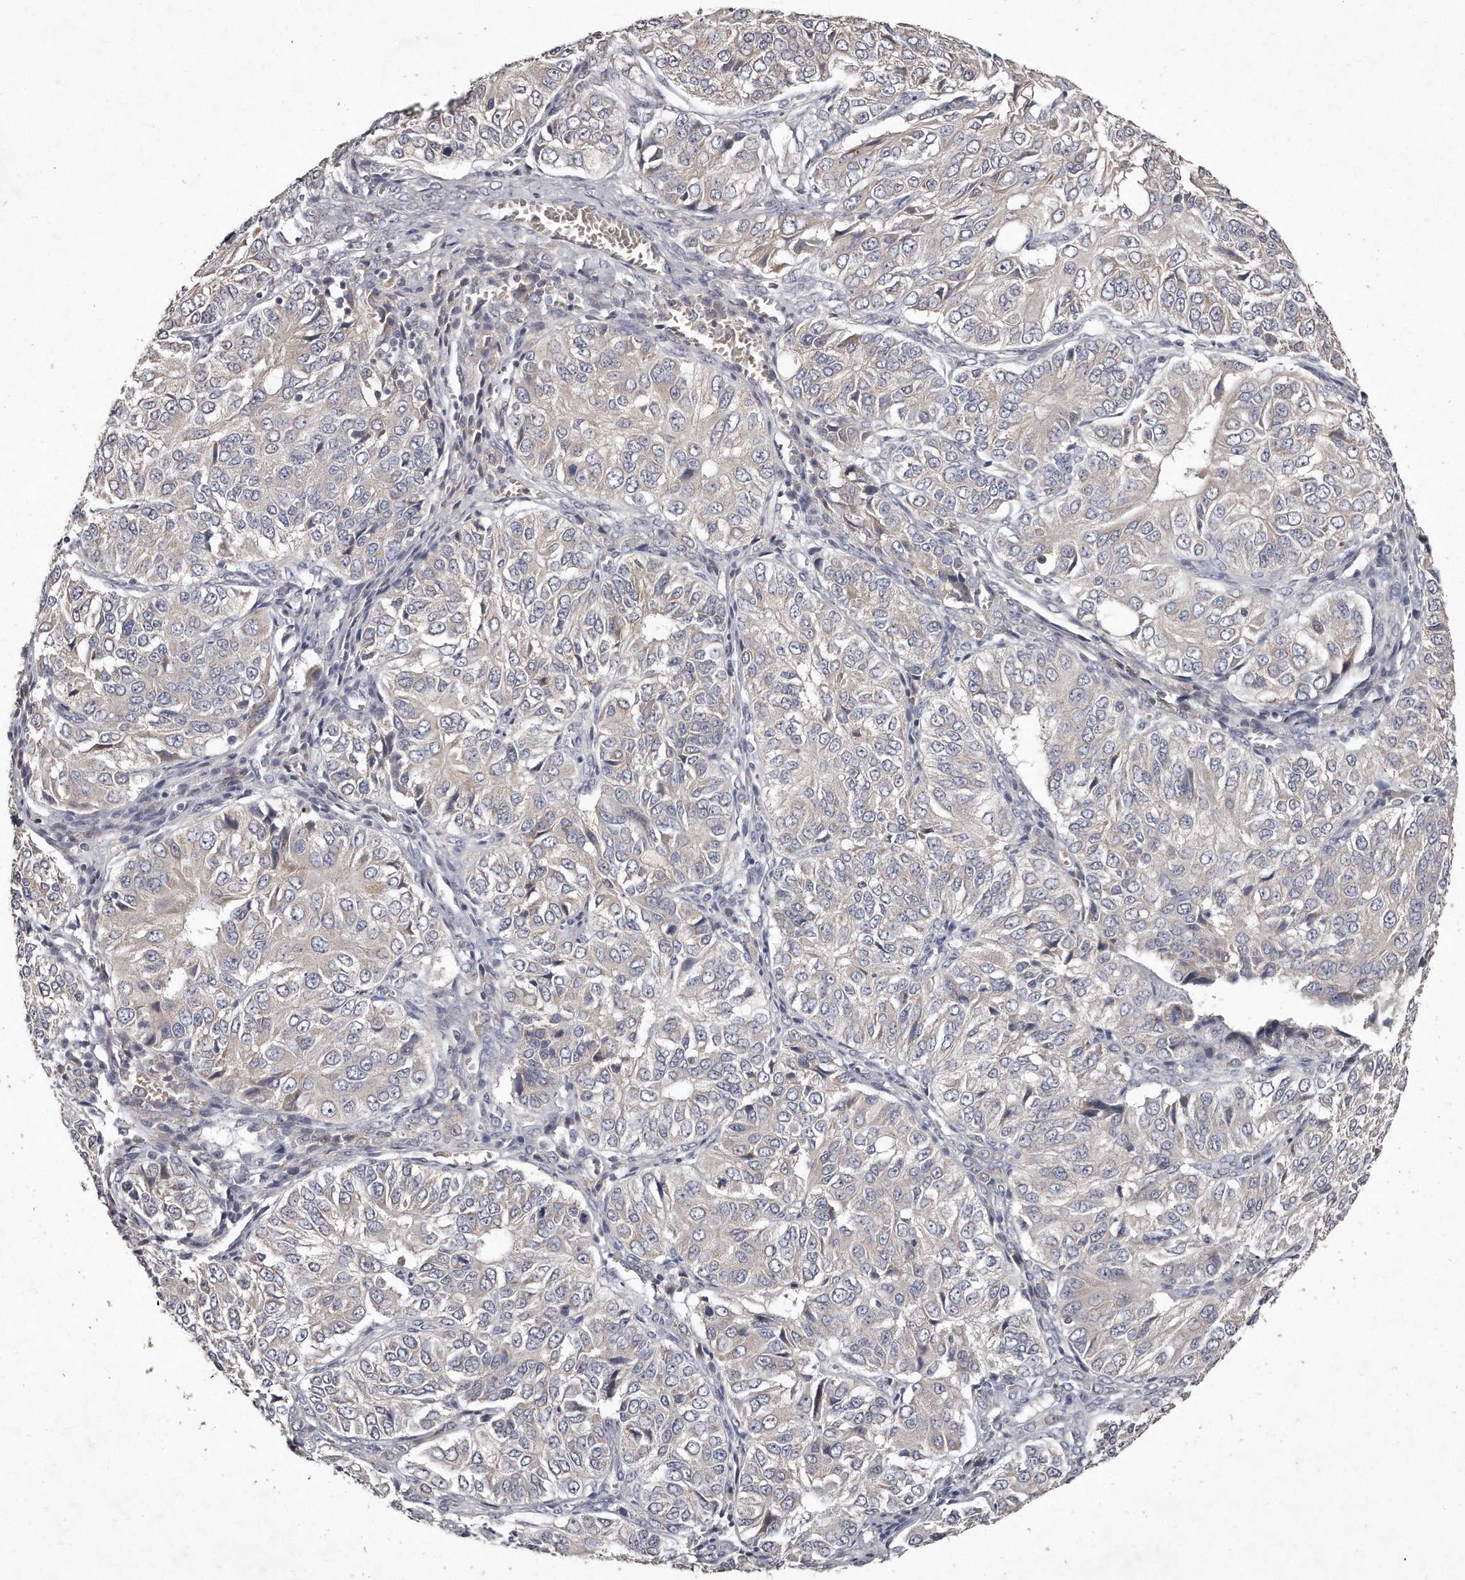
{"staining": {"intensity": "negative", "quantity": "none", "location": "none"}, "tissue": "ovarian cancer", "cell_type": "Tumor cells", "image_type": "cancer", "snomed": [{"axis": "morphology", "description": "Carcinoma, endometroid"}, {"axis": "topography", "description": "Ovary"}], "caption": "This is an immunohistochemistry (IHC) histopathology image of ovarian endometroid carcinoma. There is no positivity in tumor cells.", "gene": "TECR", "patient": {"sex": "female", "age": 51}}